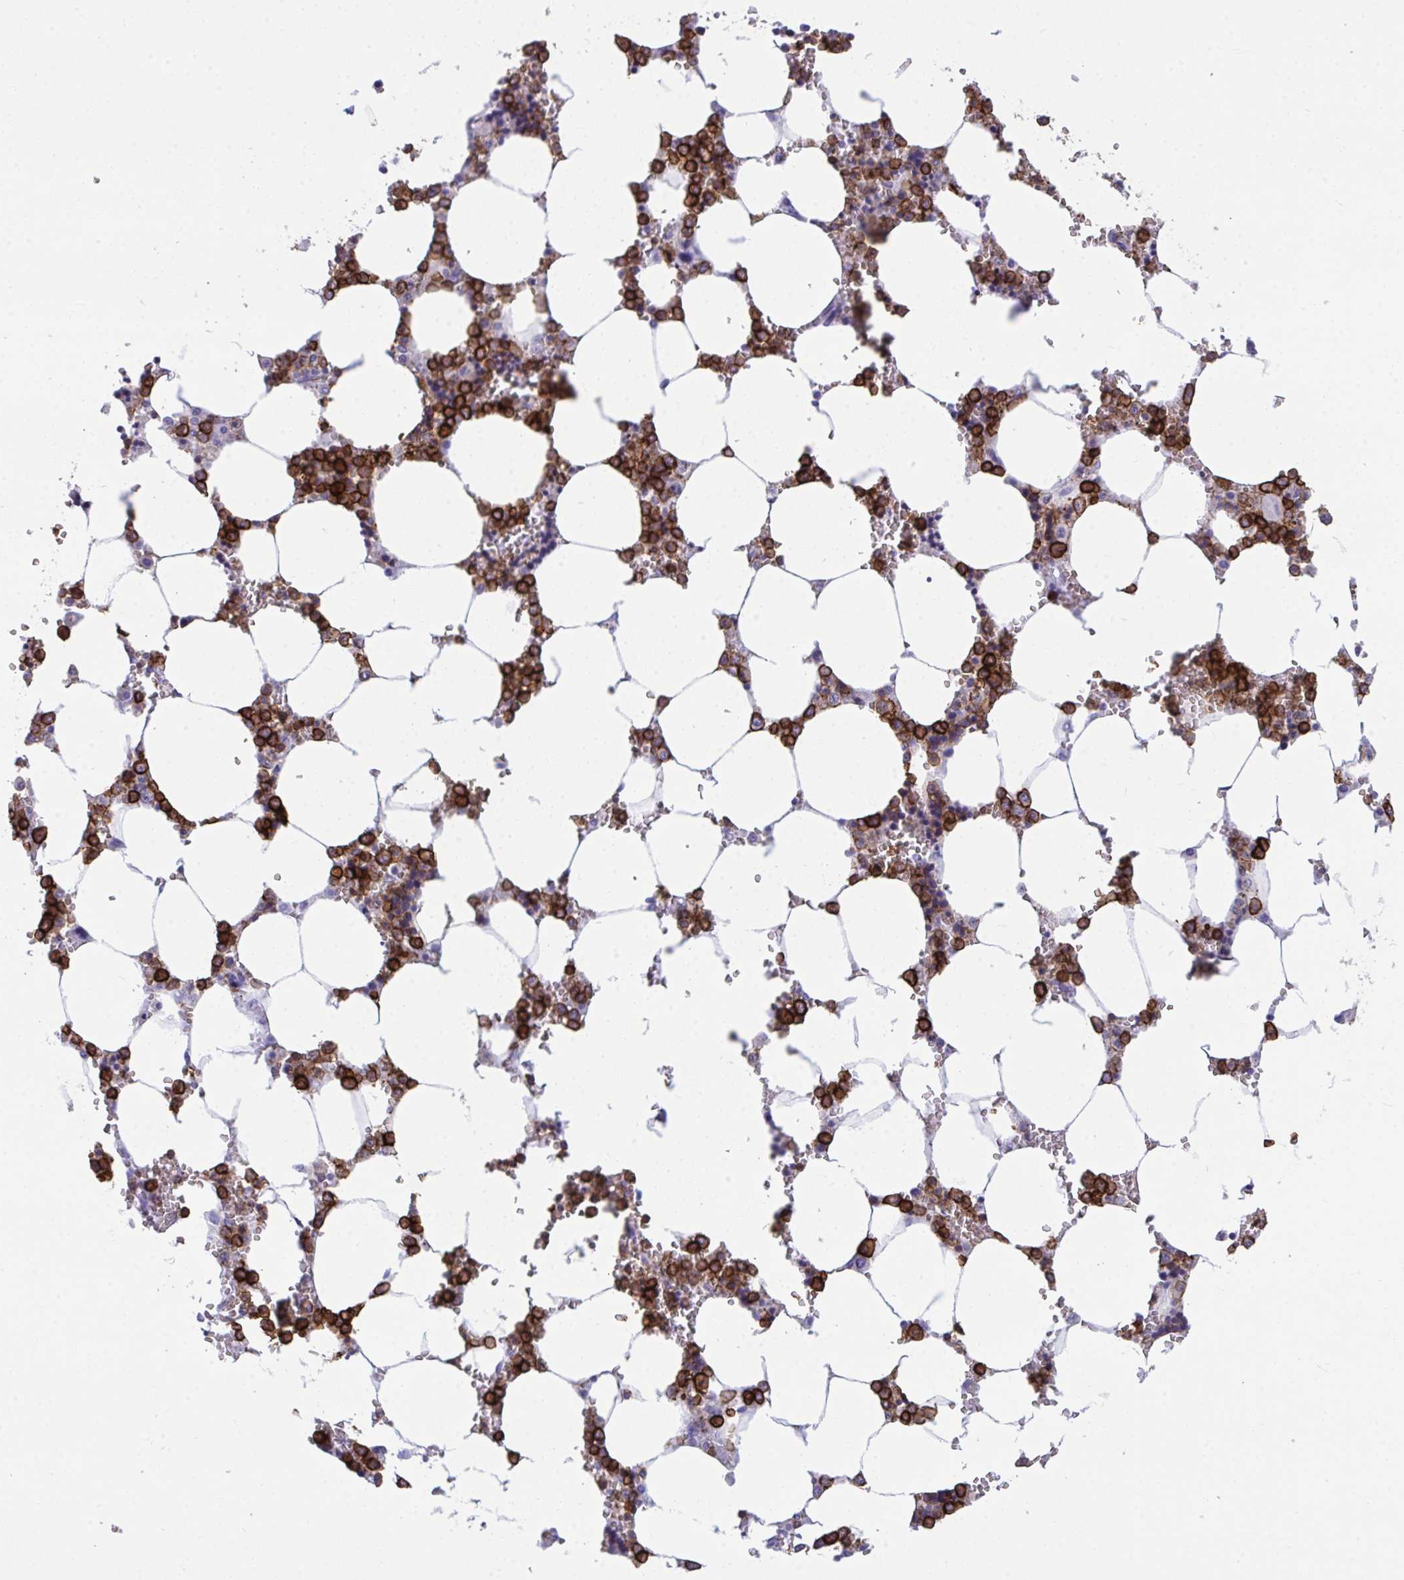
{"staining": {"intensity": "strong", "quantity": "25%-75%", "location": "cytoplasmic/membranous"}, "tissue": "bone marrow", "cell_type": "Hematopoietic cells", "image_type": "normal", "snomed": [{"axis": "morphology", "description": "Normal tissue, NOS"}, {"axis": "topography", "description": "Bone marrow"}], "caption": "This photomicrograph exhibits immunohistochemistry staining of normal human bone marrow, with high strong cytoplasmic/membranous staining in approximately 25%-75% of hematopoietic cells.", "gene": "SPN", "patient": {"sex": "male", "age": 64}}